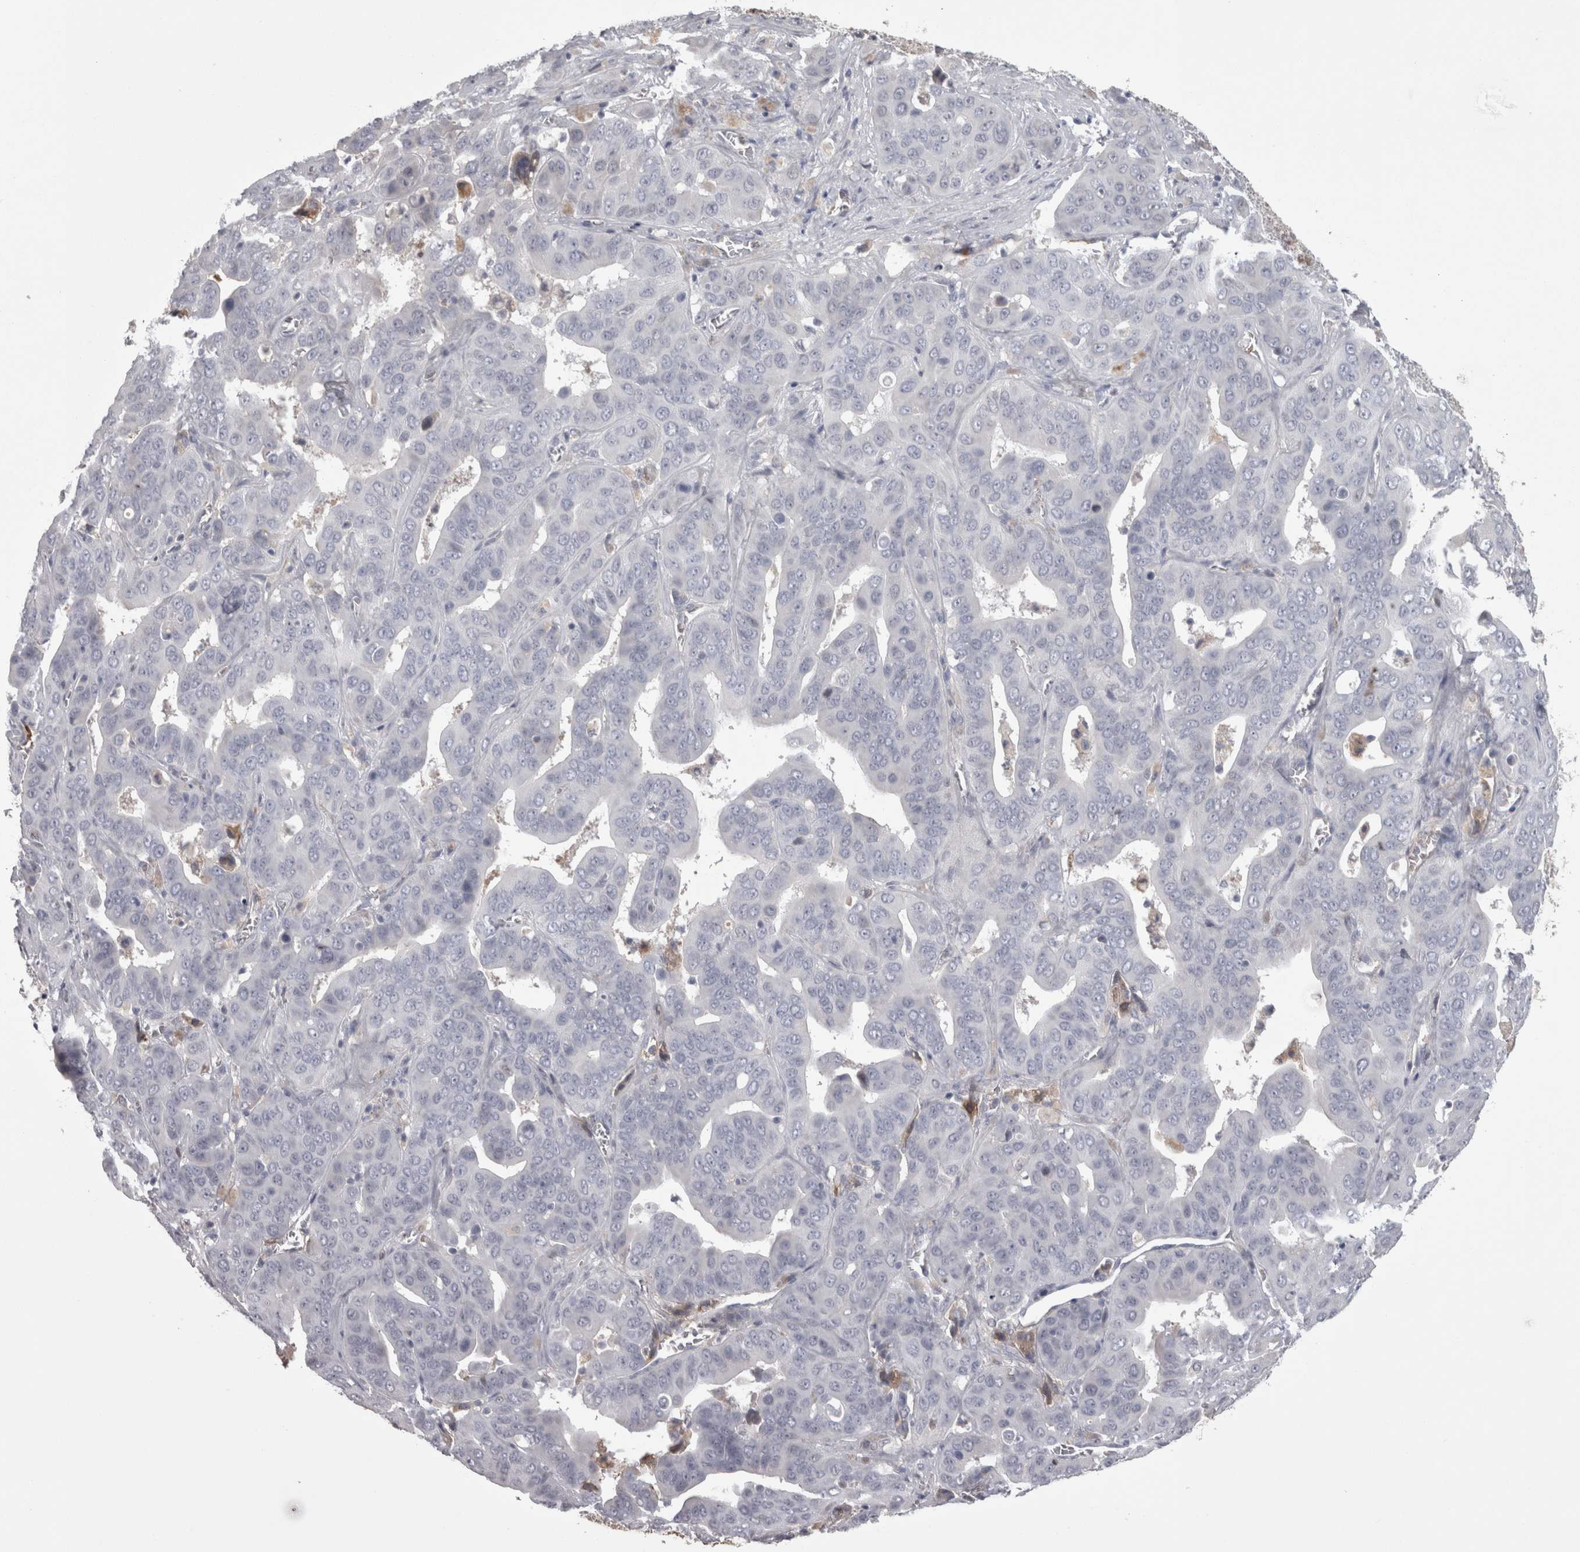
{"staining": {"intensity": "negative", "quantity": "none", "location": "none"}, "tissue": "liver cancer", "cell_type": "Tumor cells", "image_type": "cancer", "snomed": [{"axis": "morphology", "description": "Cholangiocarcinoma"}, {"axis": "topography", "description": "Liver"}], "caption": "Protein analysis of liver cholangiocarcinoma demonstrates no significant staining in tumor cells.", "gene": "SAA4", "patient": {"sex": "female", "age": 52}}